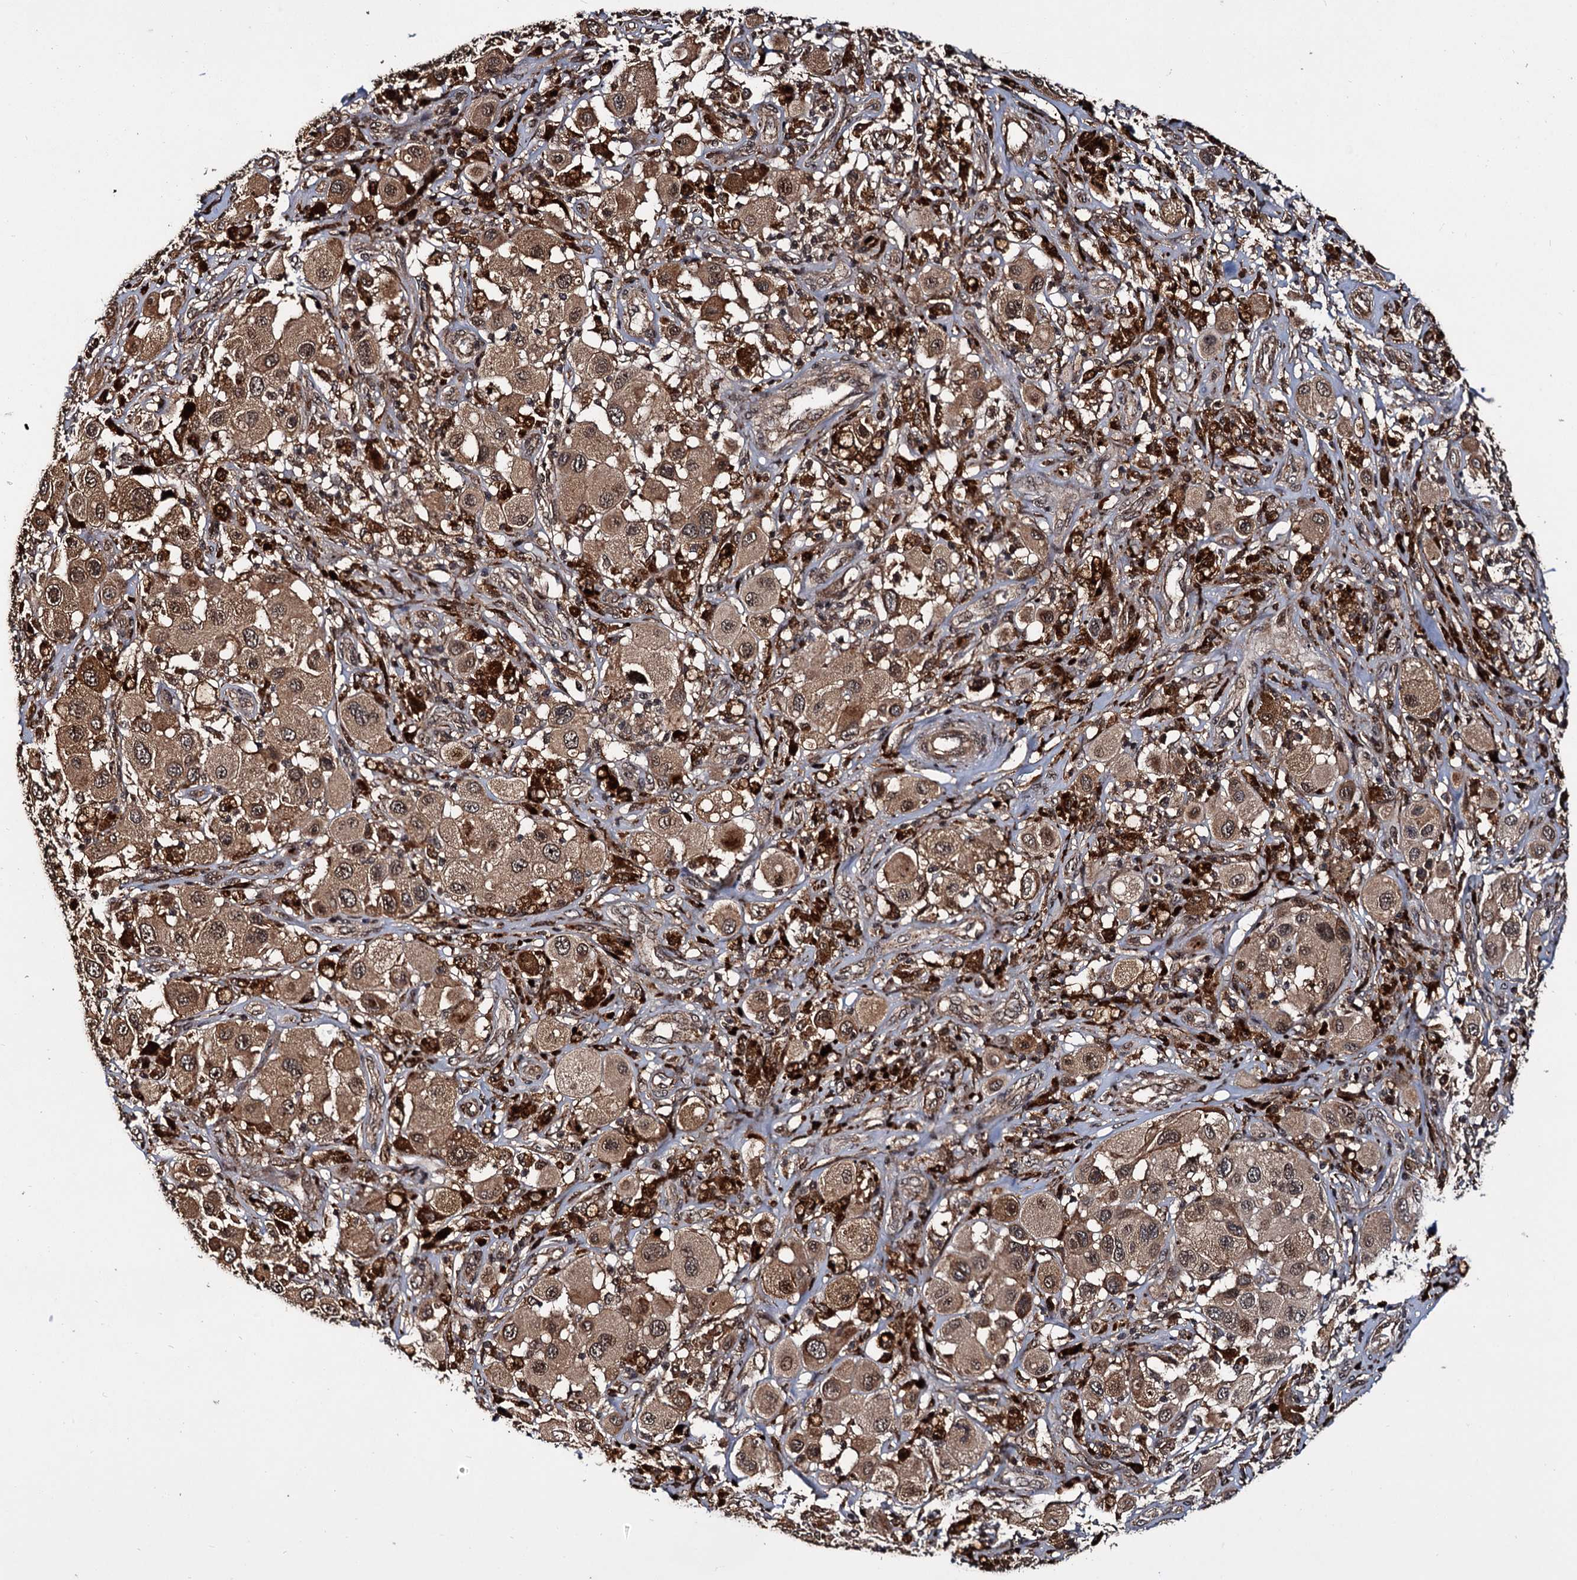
{"staining": {"intensity": "moderate", "quantity": ">75%", "location": "cytoplasmic/membranous,nuclear"}, "tissue": "melanoma", "cell_type": "Tumor cells", "image_type": "cancer", "snomed": [{"axis": "morphology", "description": "Malignant melanoma, Metastatic site"}, {"axis": "topography", "description": "Skin"}], "caption": "Malignant melanoma (metastatic site) stained with a brown dye shows moderate cytoplasmic/membranous and nuclear positive staining in about >75% of tumor cells.", "gene": "CEP192", "patient": {"sex": "male", "age": 41}}